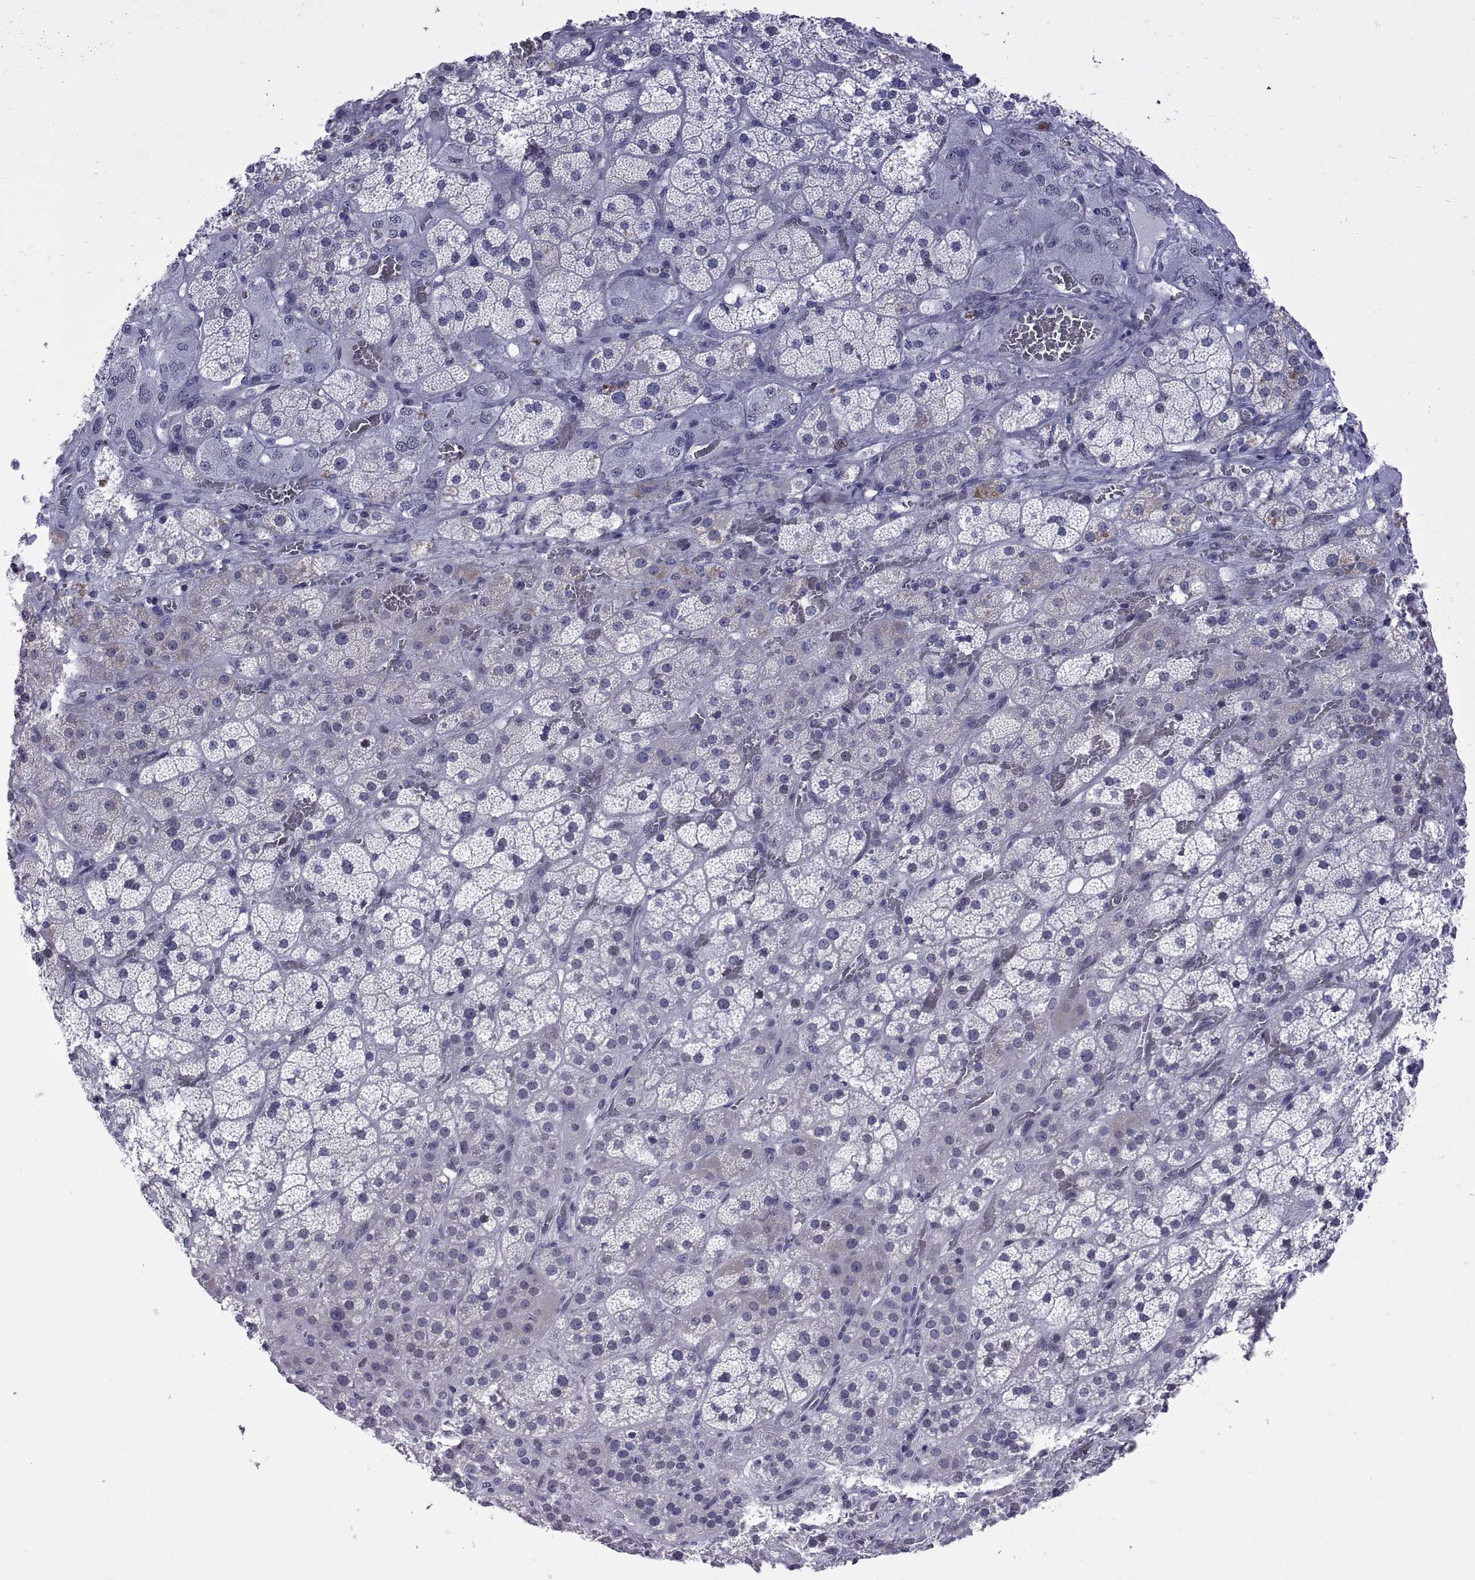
{"staining": {"intensity": "weak", "quantity": "<25%", "location": "cytoplasmic/membranous"}, "tissue": "adrenal gland", "cell_type": "Glandular cells", "image_type": "normal", "snomed": [{"axis": "morphology", "description": "Normal tissue, NOS"}, {"axis": "topography", "description": "Adrenal gland"}], "caption": "IHC image of benign adrenal gland stained for a protein (brown), which displays no staining in glandular cells. (DAB (3,3'-diaminobenzidine) IHC visualized using brightfield microscopy, high magnification).", "gene": "KRT77", "patient": {"sex": "male", "age": 57}}